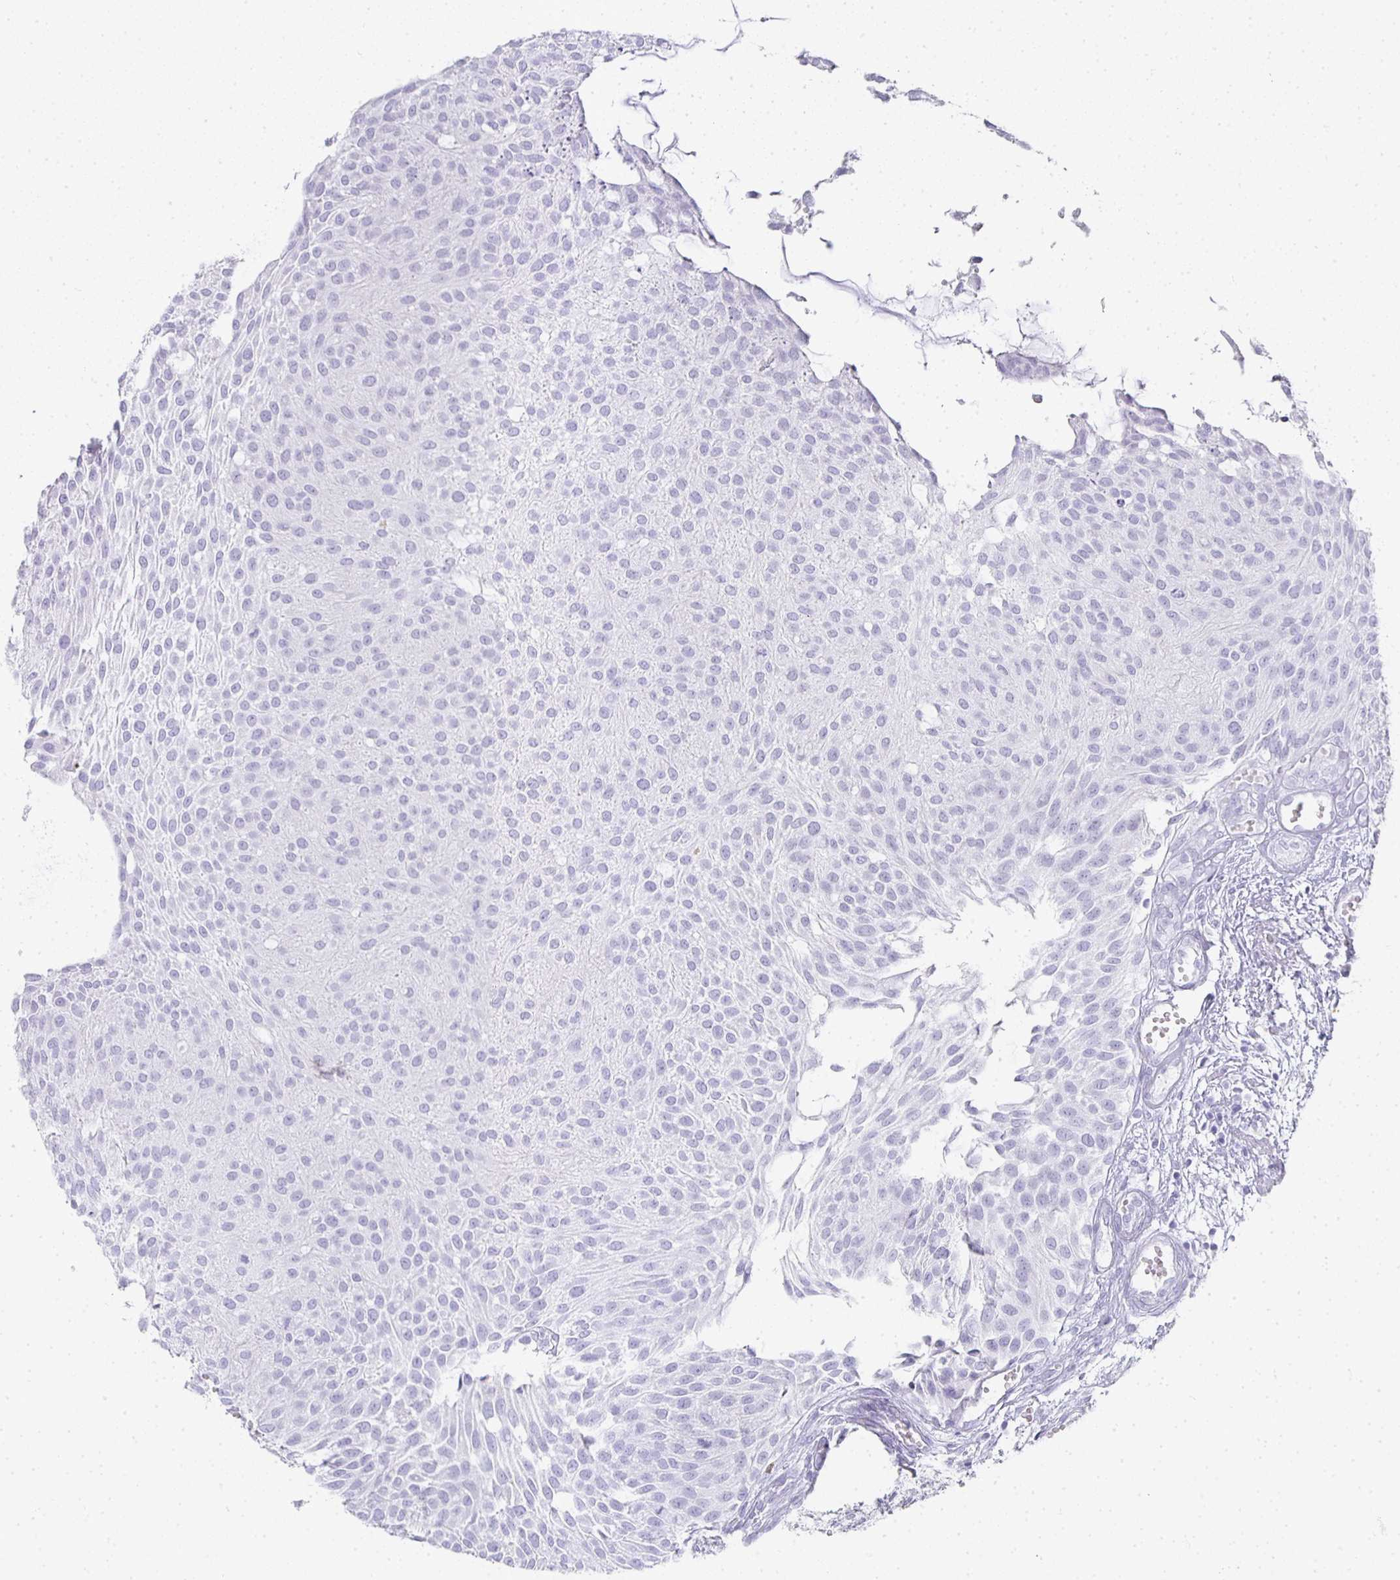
{"staining": {"intensity": "negative", "quantity": "none", "location": "none"}, "tissue": "urothelial cancer", "cell_type": "Tumor cells", "image_type": "cancer", "snomed": [{"axis": "morphology", "description": "Urothelial carcinoma, NOS"}, {"axis": "topography", "description": "Urinary bladder"}], "caption": "The histopathology image exhibits no significant expression in tumor cells of urothelial cancer.", "gene": "TPSD1", "patient": {"sex": "male", "age": 84}}